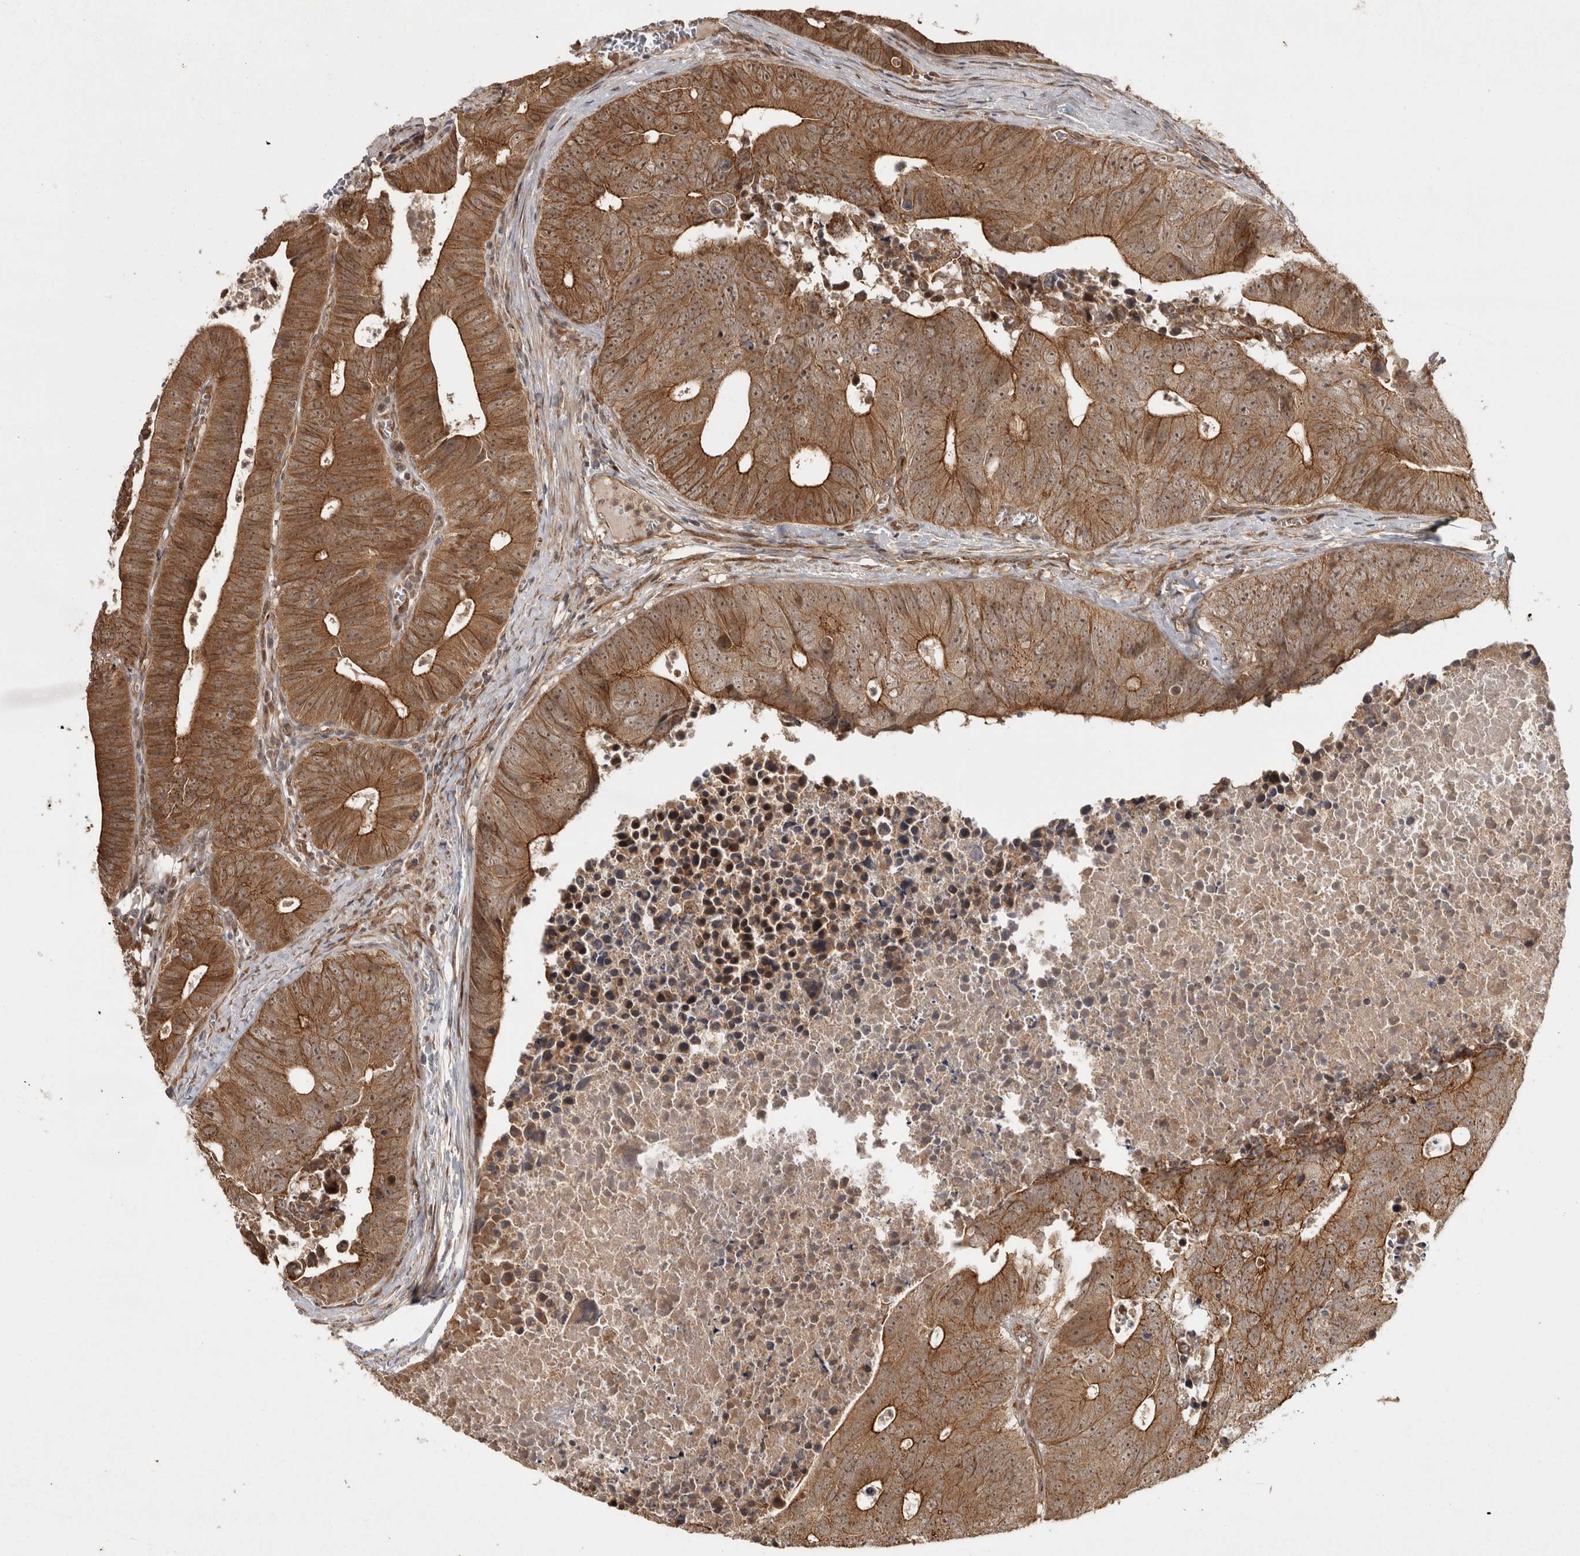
{"staining": {"intensity": "moderate", "quantity": ">75%", "location": "cytoplasmic/membranous"}, "tissue": "colorectal cancer", "cell_type": "Tumor cells", "image_type": "cancer", "snomed": [{"axis": "morphology", "description": "Adenocarcinoma, NOS"}, {"axis": "topography", "description": "Colon"}], "caption": "Protein expression analysis of human colorectal cancer (adenocarcinoma) reveals moderate cytoplasmic/membranous staining in about >75% of tumor cells.", "gene": "CAMSAP2", "patient": {"sex": "male", "age": 87}}